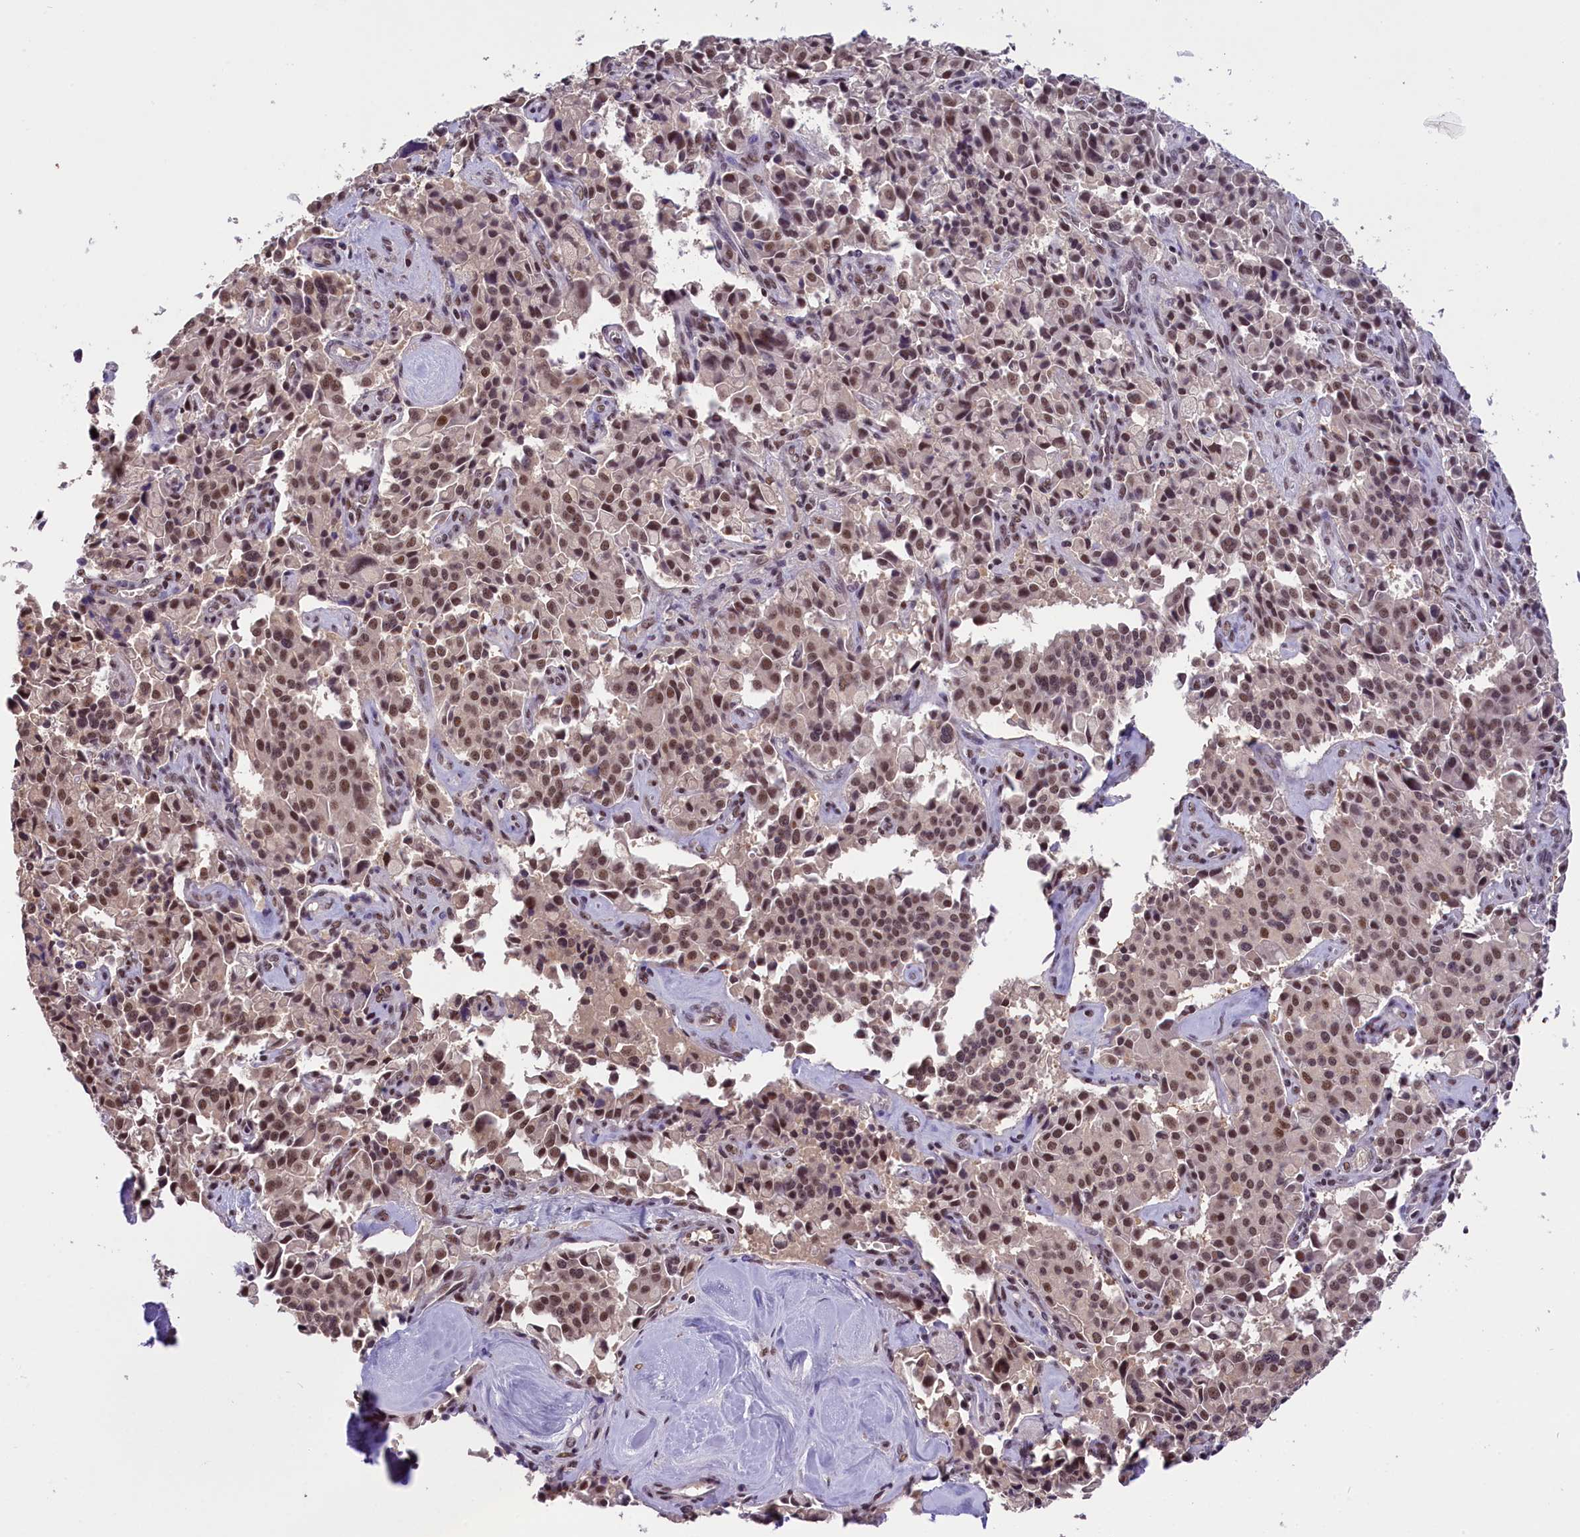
{"staining": {"intensity": "moderate", "quantity": ">75%", "location": "nuclear"}, "tissue": "pancreatic cancer", "cell_type": "Tumor cells", "image_type": "cancer", "snomed": [{"axis": "morphology", "description": "Adenocarcinoma, NOS"}, {"axis": "topography", "description": "Pancreas"}], "caption": "Immunohistochemistry of human adenocarcinoma (pancreatic) reveals medium levels of moderate nuclear staining in approximately >75% of tumor cells. (brown staining indicates protein expression, while blue staining denotes nuclei).", "gene": "ZC3H4", "patient": {"sex": "male", "age": 65}}